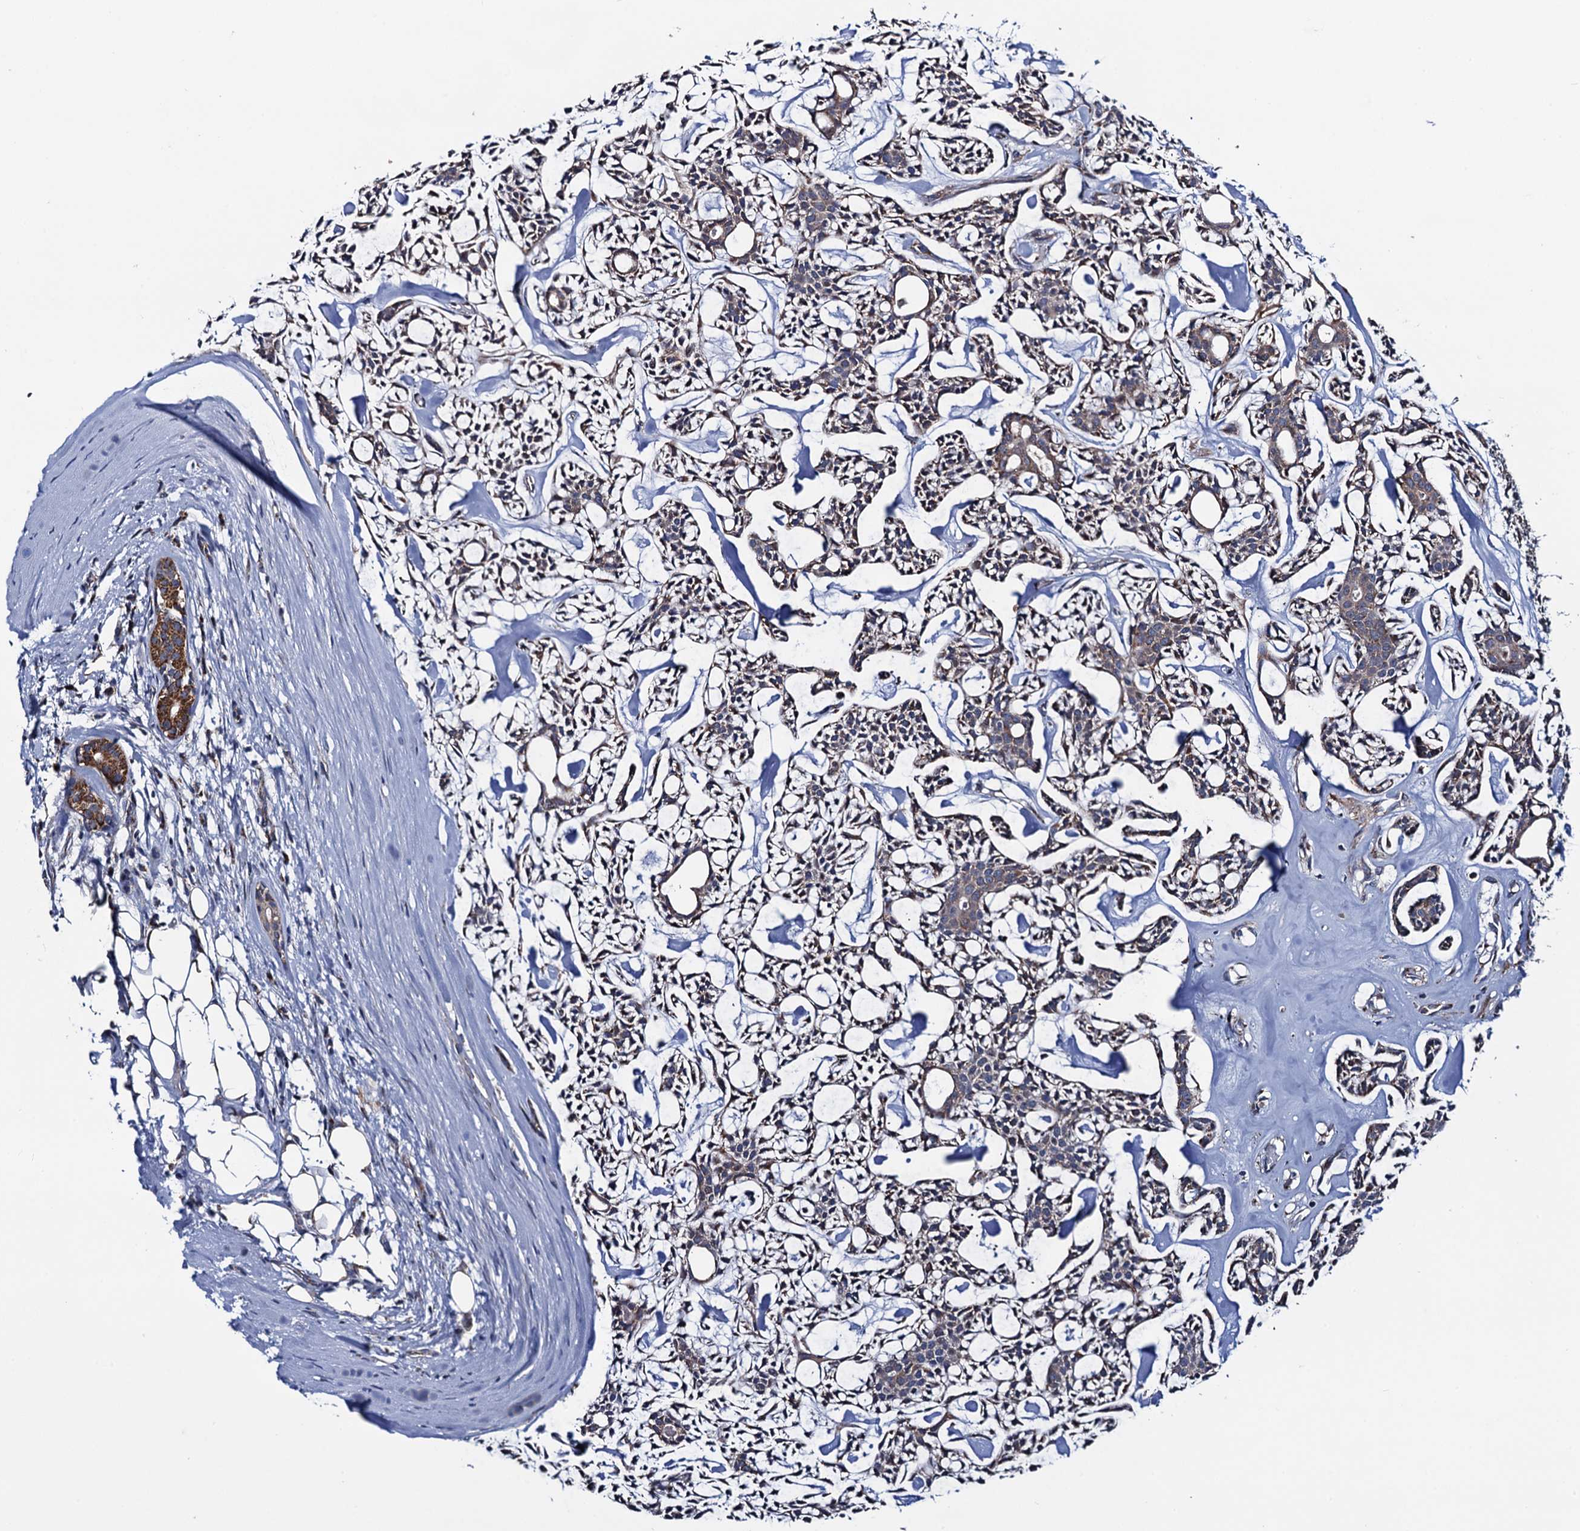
{"staining": {"intensity": "weak", "quantity": "<25%", "location": "cytoplasmic/membranous"}, "tissue": "head and neck cancer", "cell_type": "Tumor cells", "image_type": "cancer", "snomed": [{"axis": "morphology", "description": "Adenocarcinoma, NOS"}, {"axis": "topography", "description": "Salivary gland"}, {"axis": "topography", "description": "Head-Neck"}], "caption": "Human adenocarcinoma (head and neck) stained for a protein using immunohistochemistry (IHC) demonstrates no positivity in tumor cells.", "gene": "PTCD3", "patient": {"sex": "male", "age": 55}}